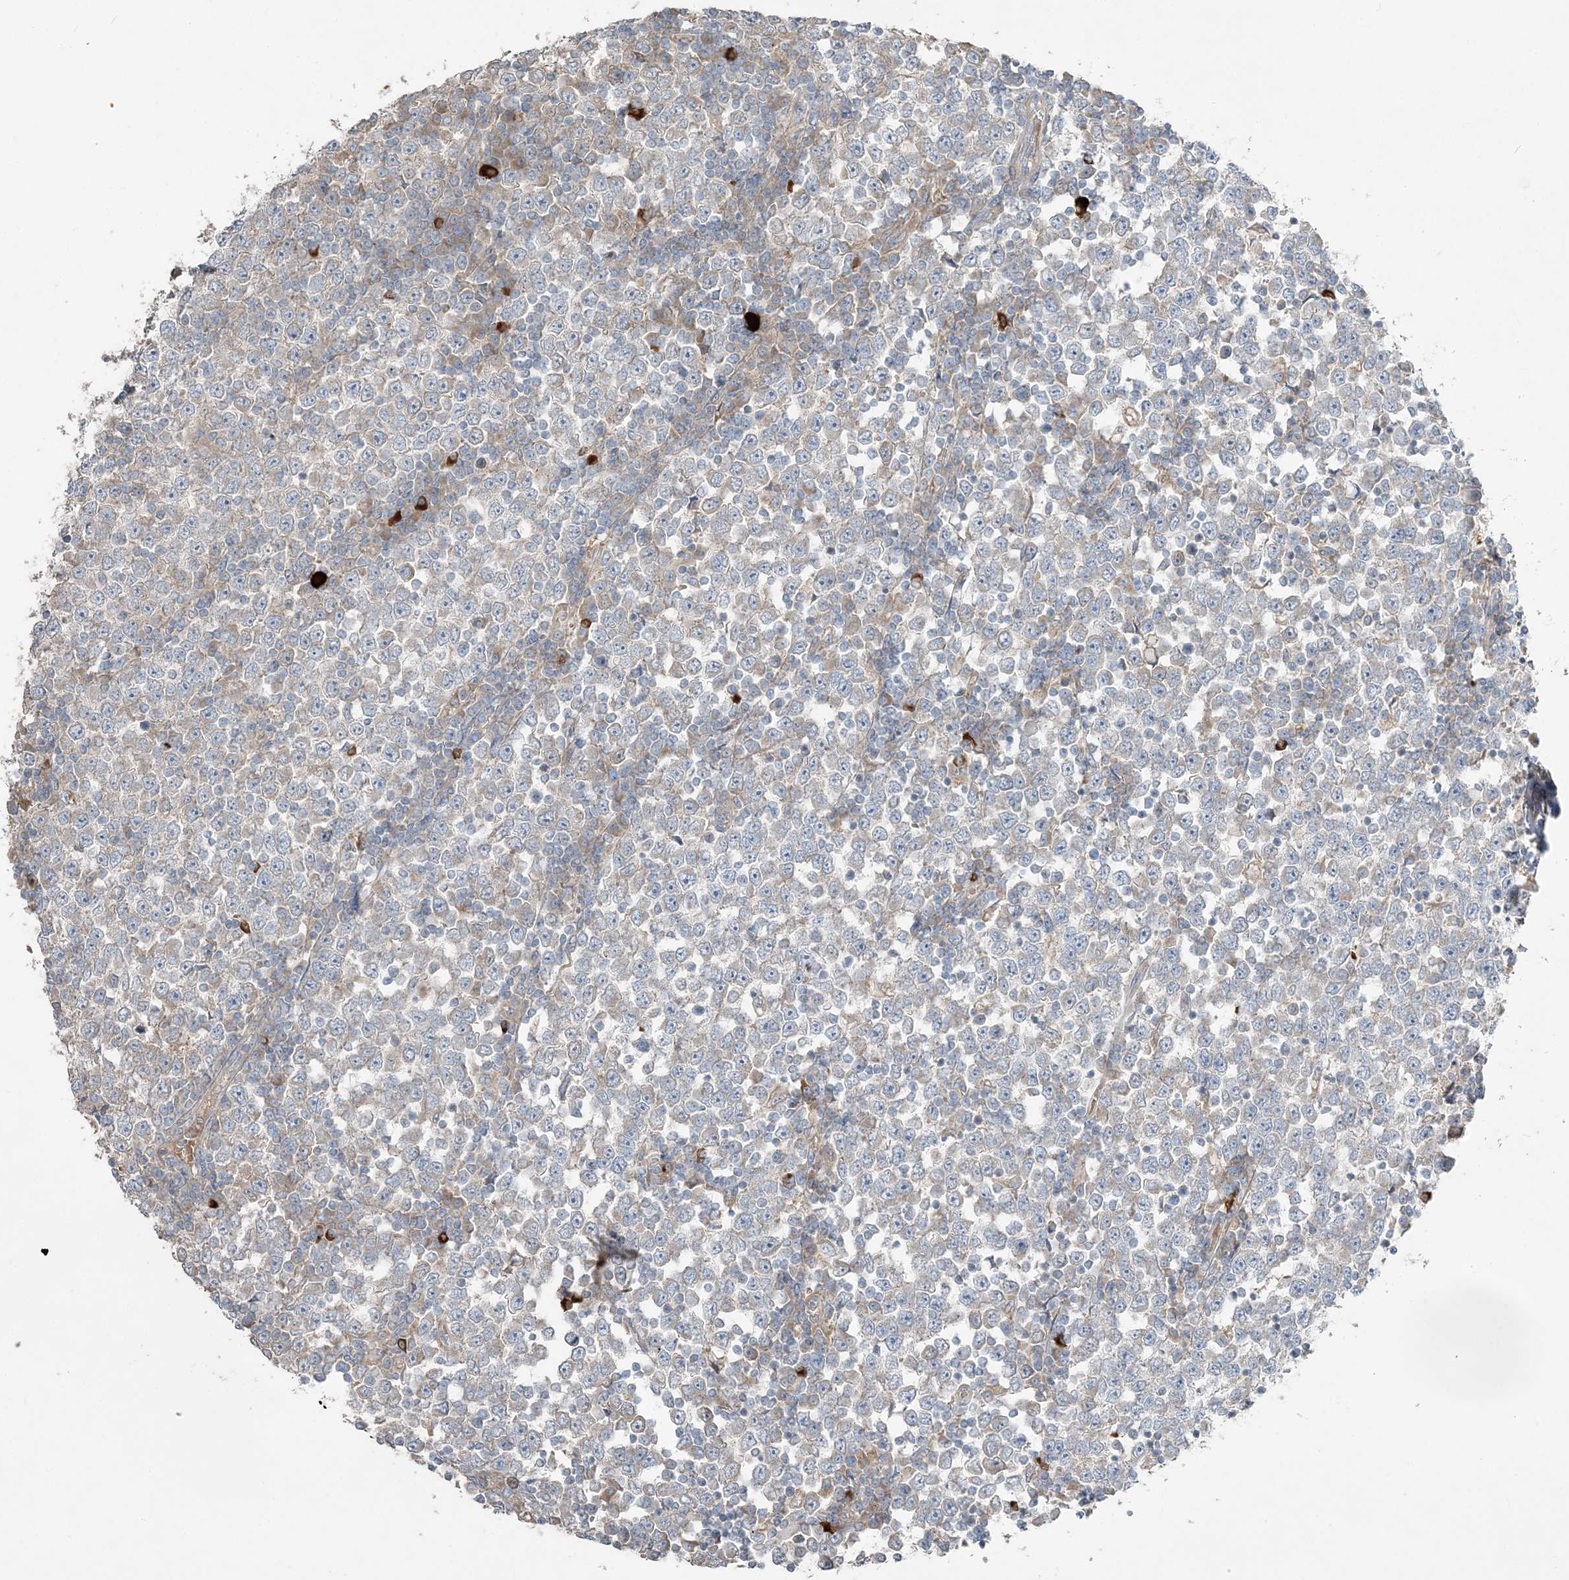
{"staining": {"intensity": "negative", "quantity": "none", "location": "none"}, "tissue": "testis cancer", "cell_type": "Tumor cells", "image_type": "cancer", "snomed": [{"axis": "morphology", "description": "Seminoma, NOS"}, {"axis": "topography", "description": "Testis"}], "caption": "The immunohistochemistry (IHC) photomicrograph has no significant staining in tumor cells of testis cancer tissue. (DAB (3,3'-diaminobenzidine) IHC with hematoxylin counter stain).", "gene": "SLC4A10", "patient": {"sex": "male", "age": 65}}